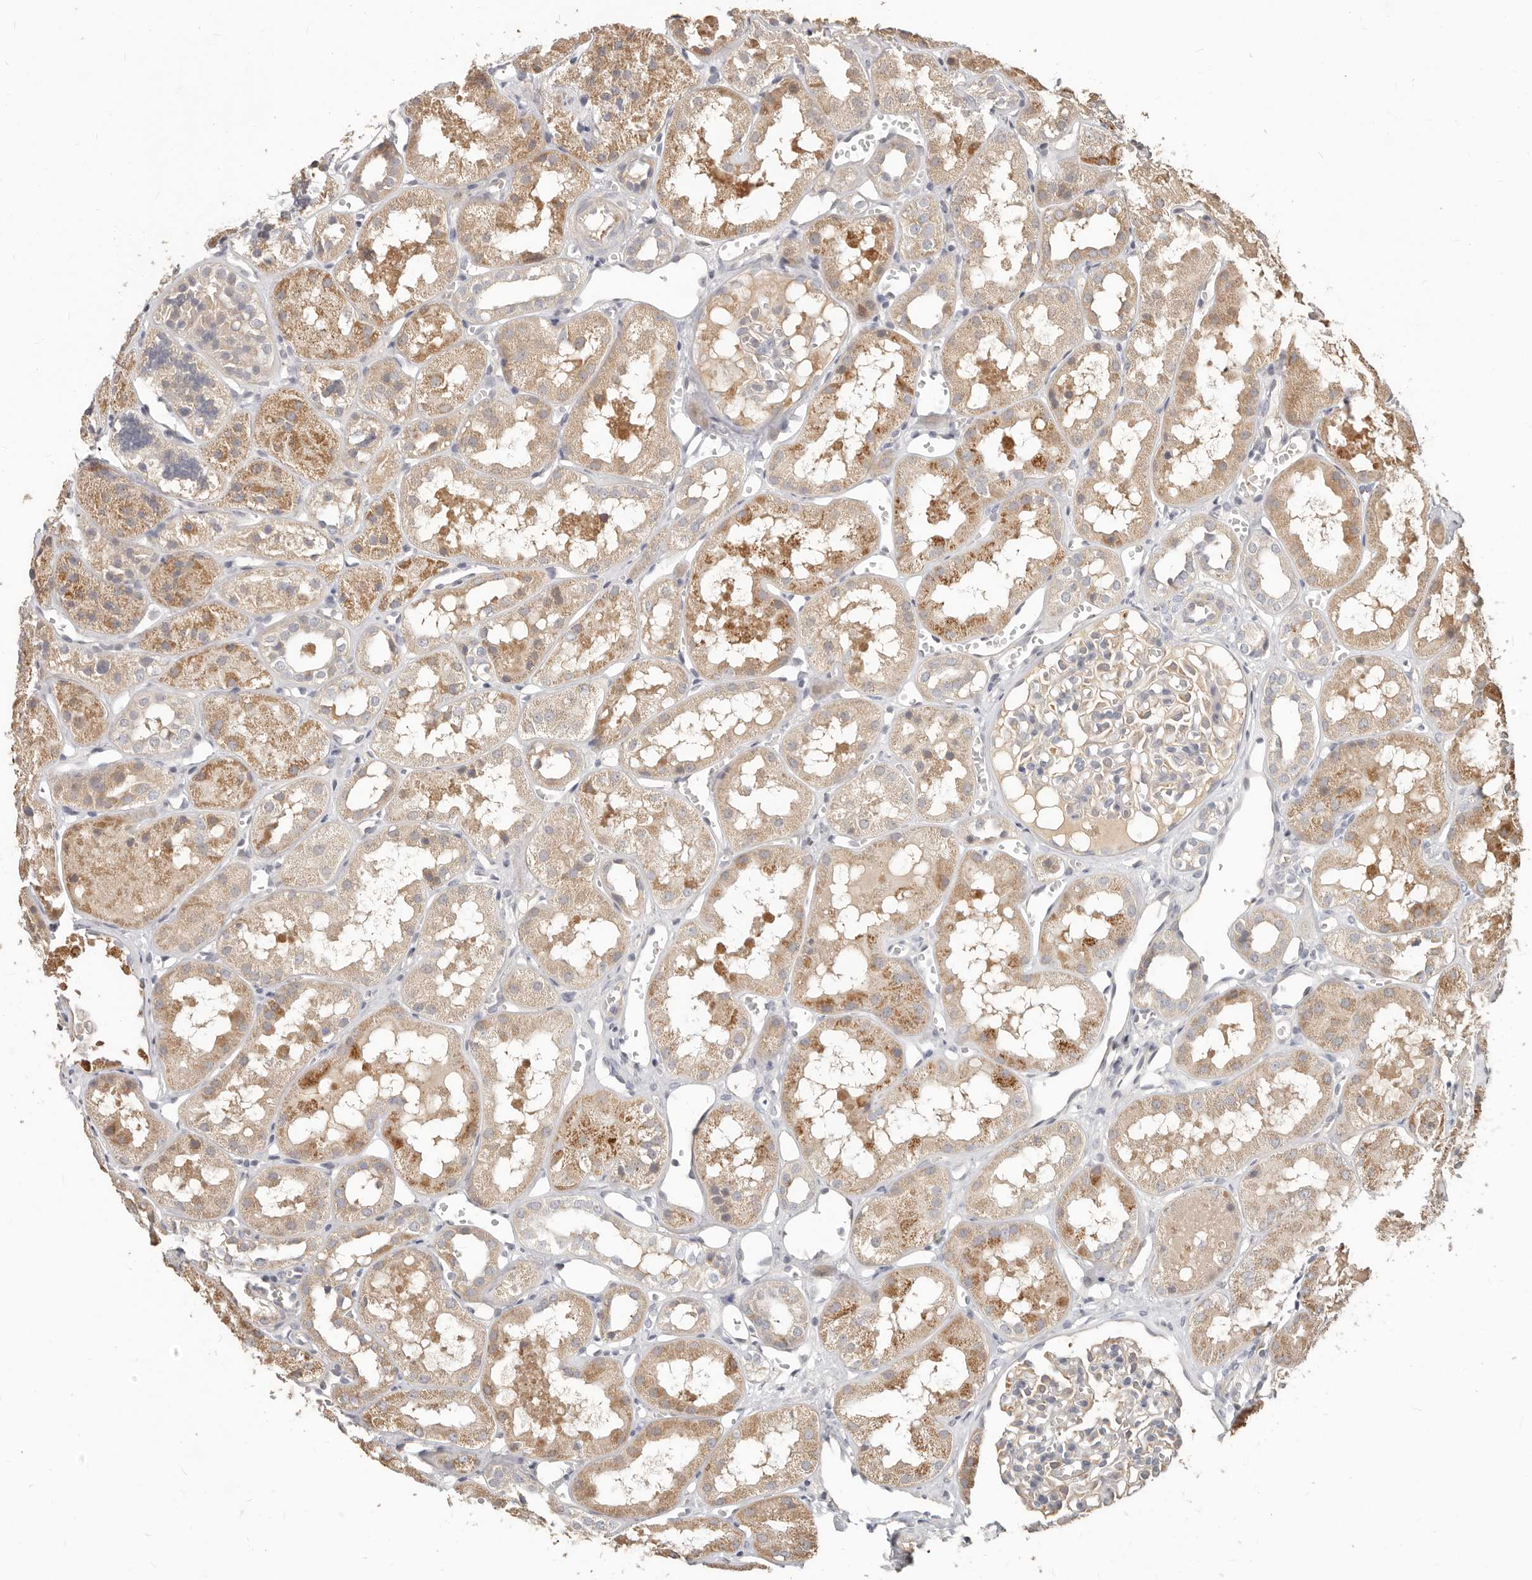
{"staining": {"intensity": "negative", "quantity": "none", "location": "none"}, "tissue": "kidney", "cell_type": "Cells in glomeruli", "image_type": "normal", "snomed": [{"axis": "morphology", "description": "Normal tissue, NOS"}, {"axis": "topography", "description": "Kidney"}], "caption": "The micrograph displays no staining of cells in glomeruli in unremarkable kidney. The staining was performed using DAB to visualize the protein expression in brown, while the nuclei were stained in blue with hematoxylin (Magnification: 20x).", "gene": "MTFR2", "patient": {"sex": "male", "age": 16}}